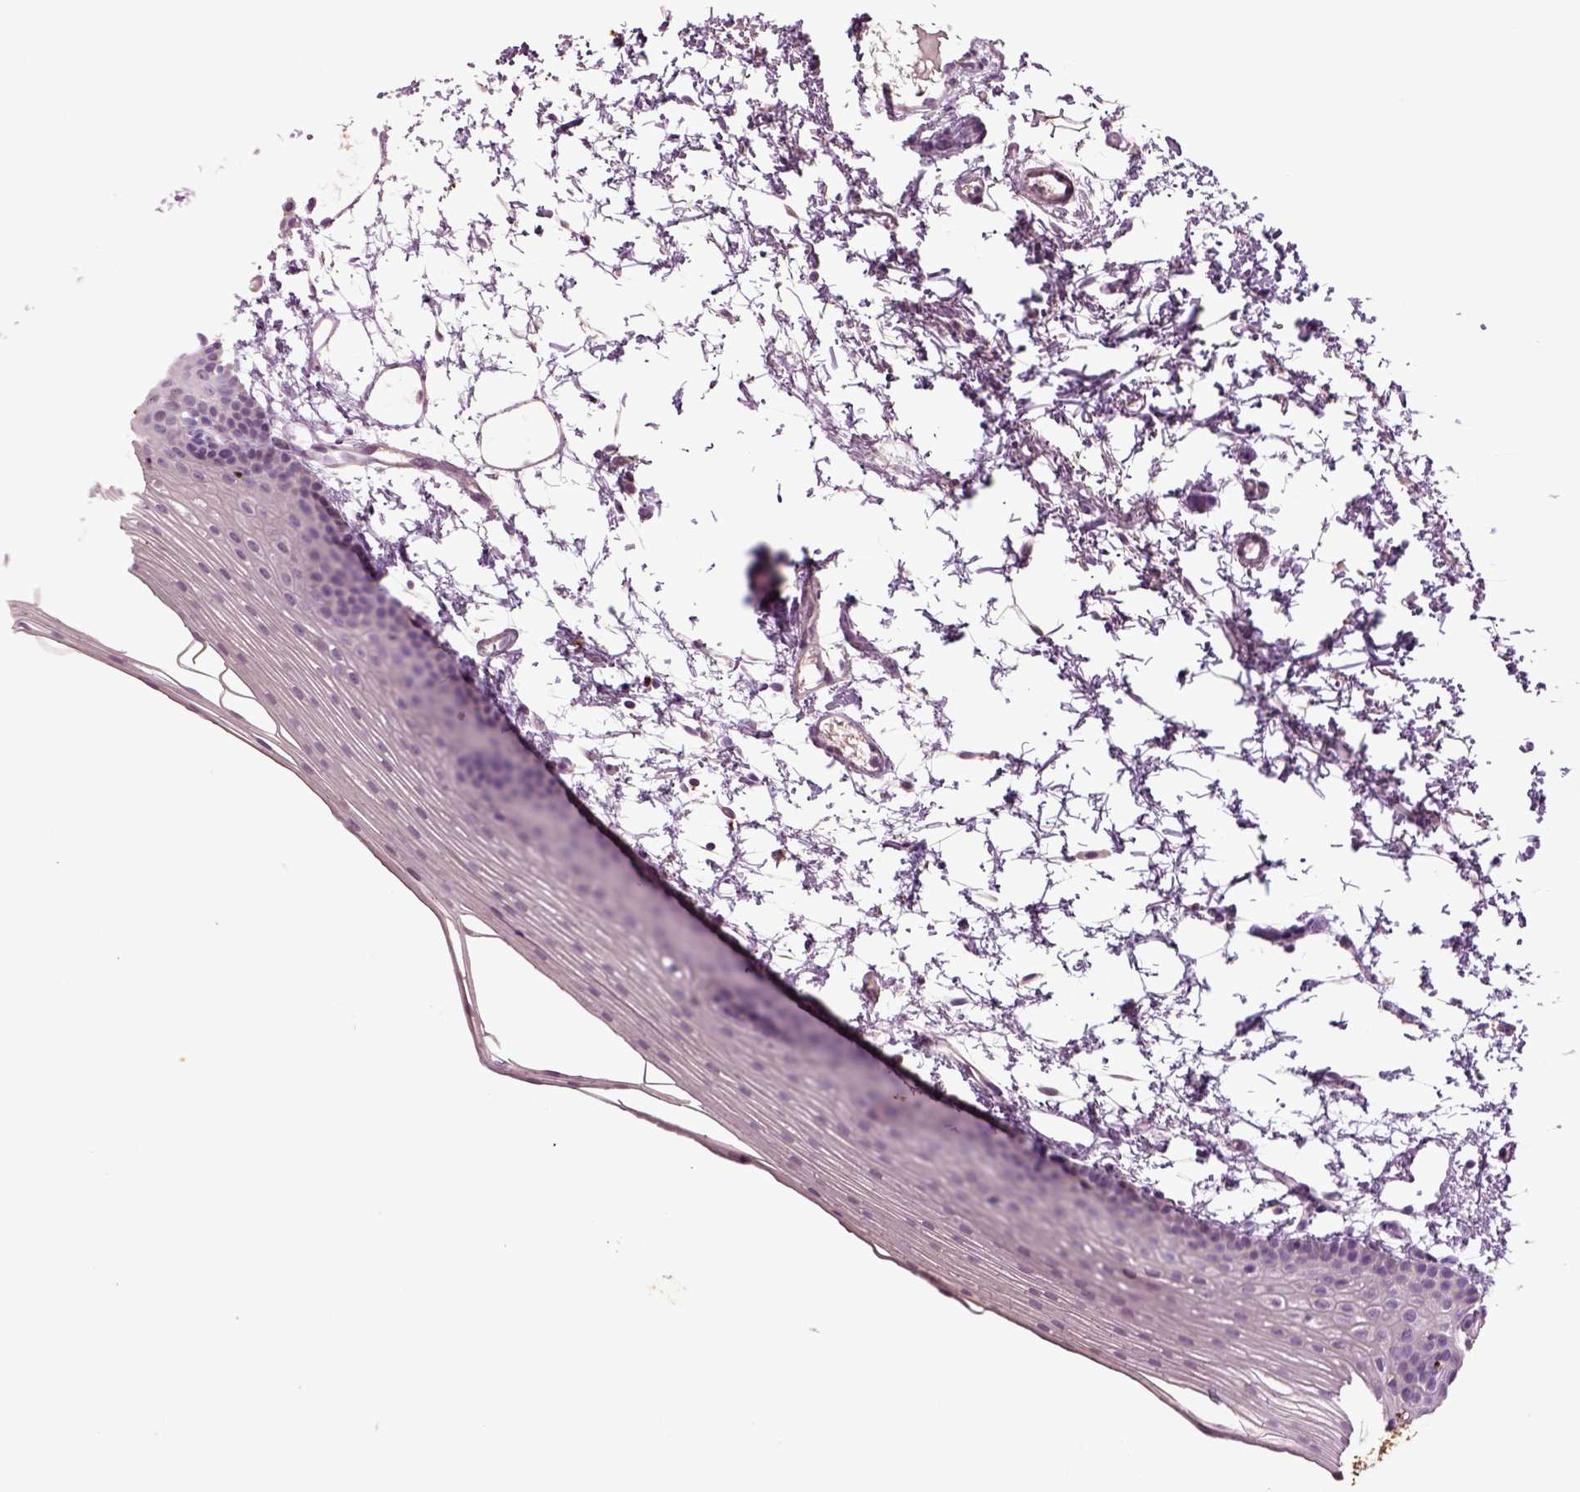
{"staining": {"intensity": "negative", "quantity": "none", "location": "none"}, "tissue": "oral mucosa", "cell_type": "Squamous epithelial cells", "image_type": "normal", "snomed": [{"axis": "morphology", "description": "Normal tissue, NOS"}, {"axis": "topography", "description": "Oral tissue"}], "caption": "Micrograph shows no protein expression in squamous epithelial cells of benign oral mucosa. (DAB (3,3'-diaminobenzidine) immunohistochemistry visualized using brightfield microscopy, high magnification).", "gene": "SLC17A6", "patient": {"sex": "female", "age": 57}}